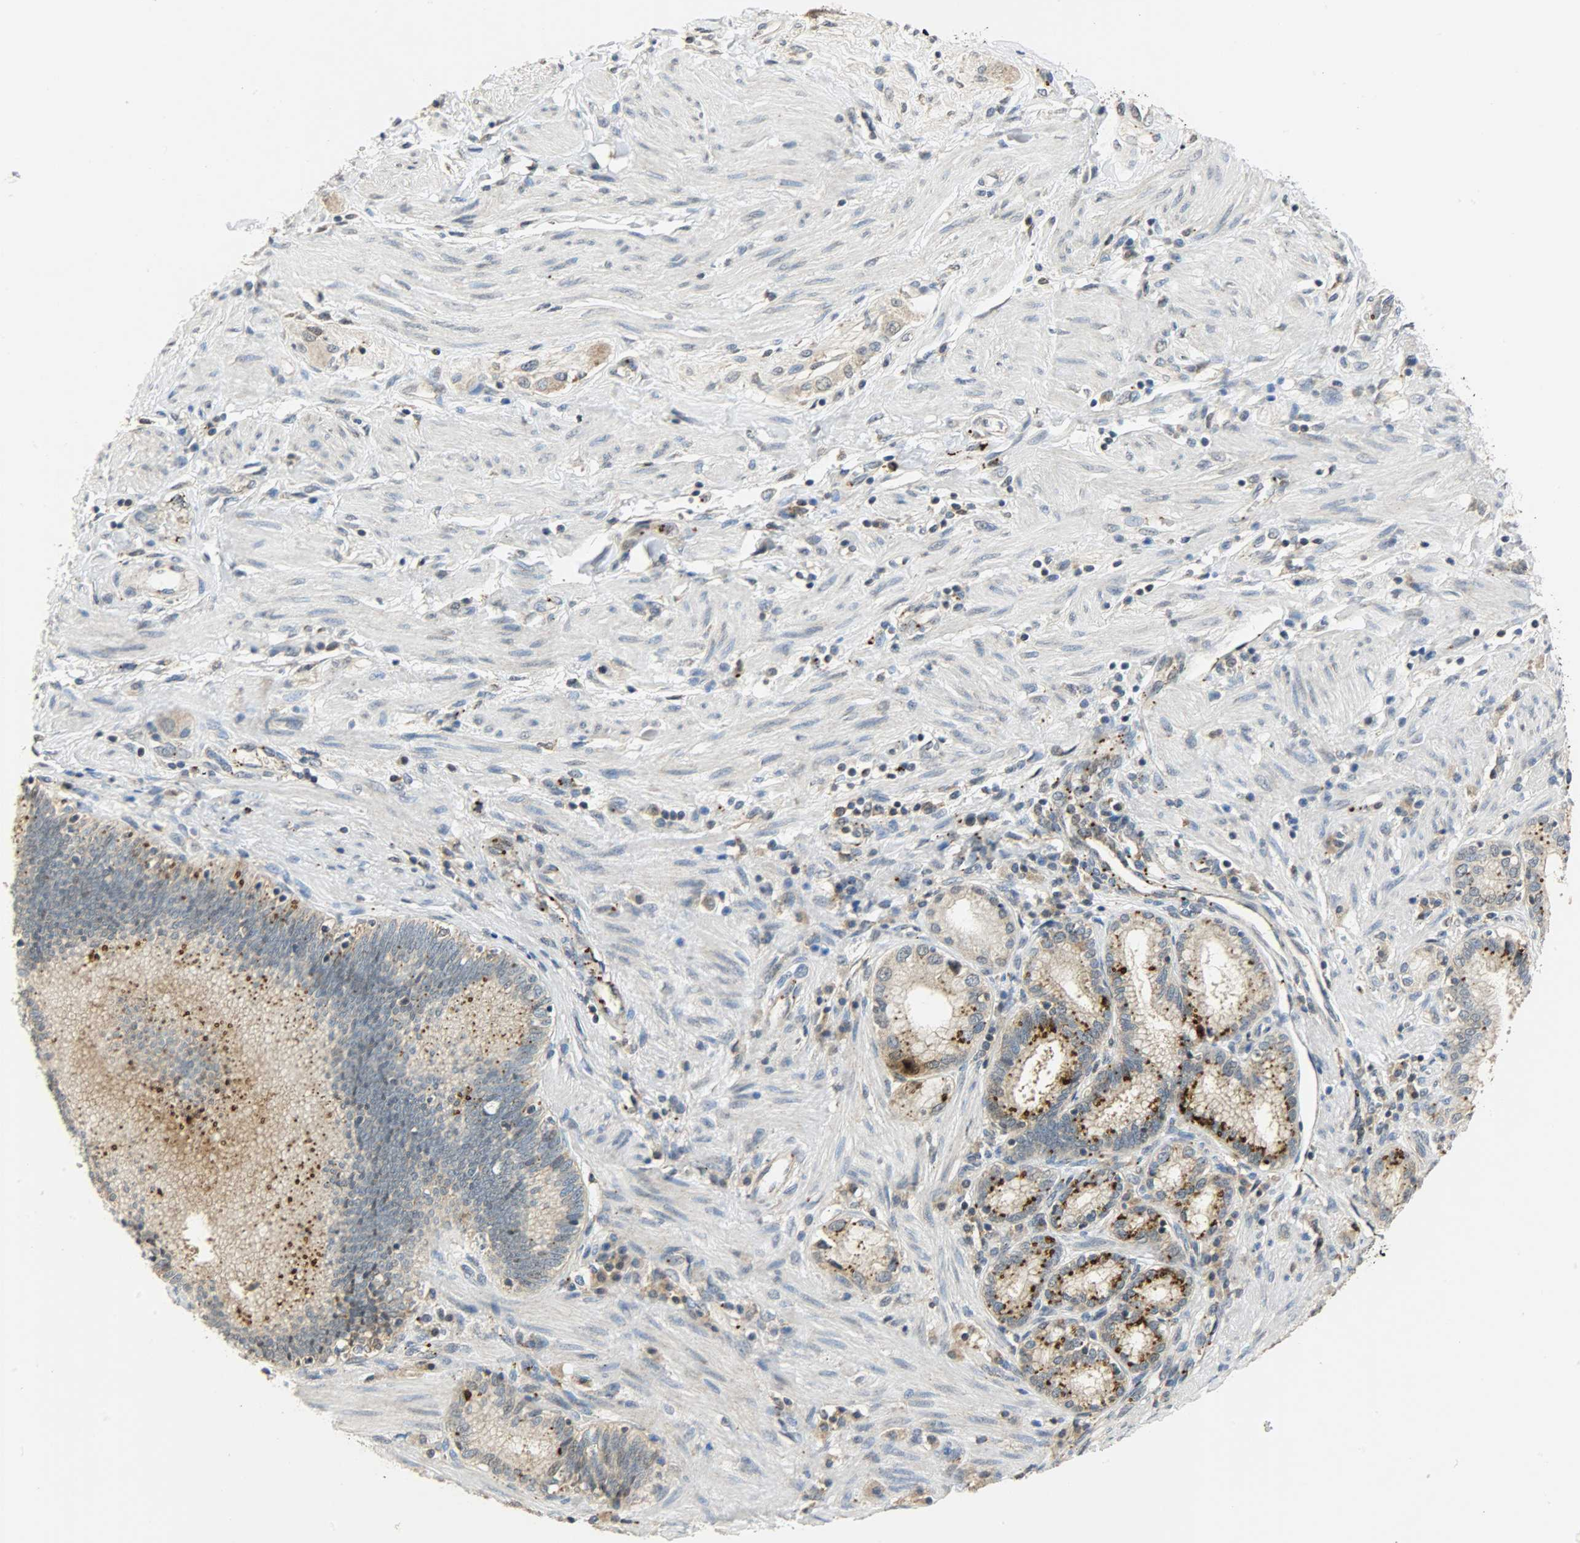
{"staining": {"intensity": "strong", "quantity": ">75%", "location": "cytoplasmic/membranous"}, "tissue": "pancreatic cancer", "cell_type": "Tumor cells", "image_type": "cancer", "snomed": [{"axis": "morphology", "description": "Adenocarcinoma, NOS"}, {"axis": "topography", "description": "Pancreas"}], "caption": "The micrograph shows staining of adenocarcinoma (pancreatic), revealing strong cytoplasmic/membranous protein positivity (brown color) within tumor cells.", "gene": "GIT2", "patient": {"sex": "female", "age": 48}}